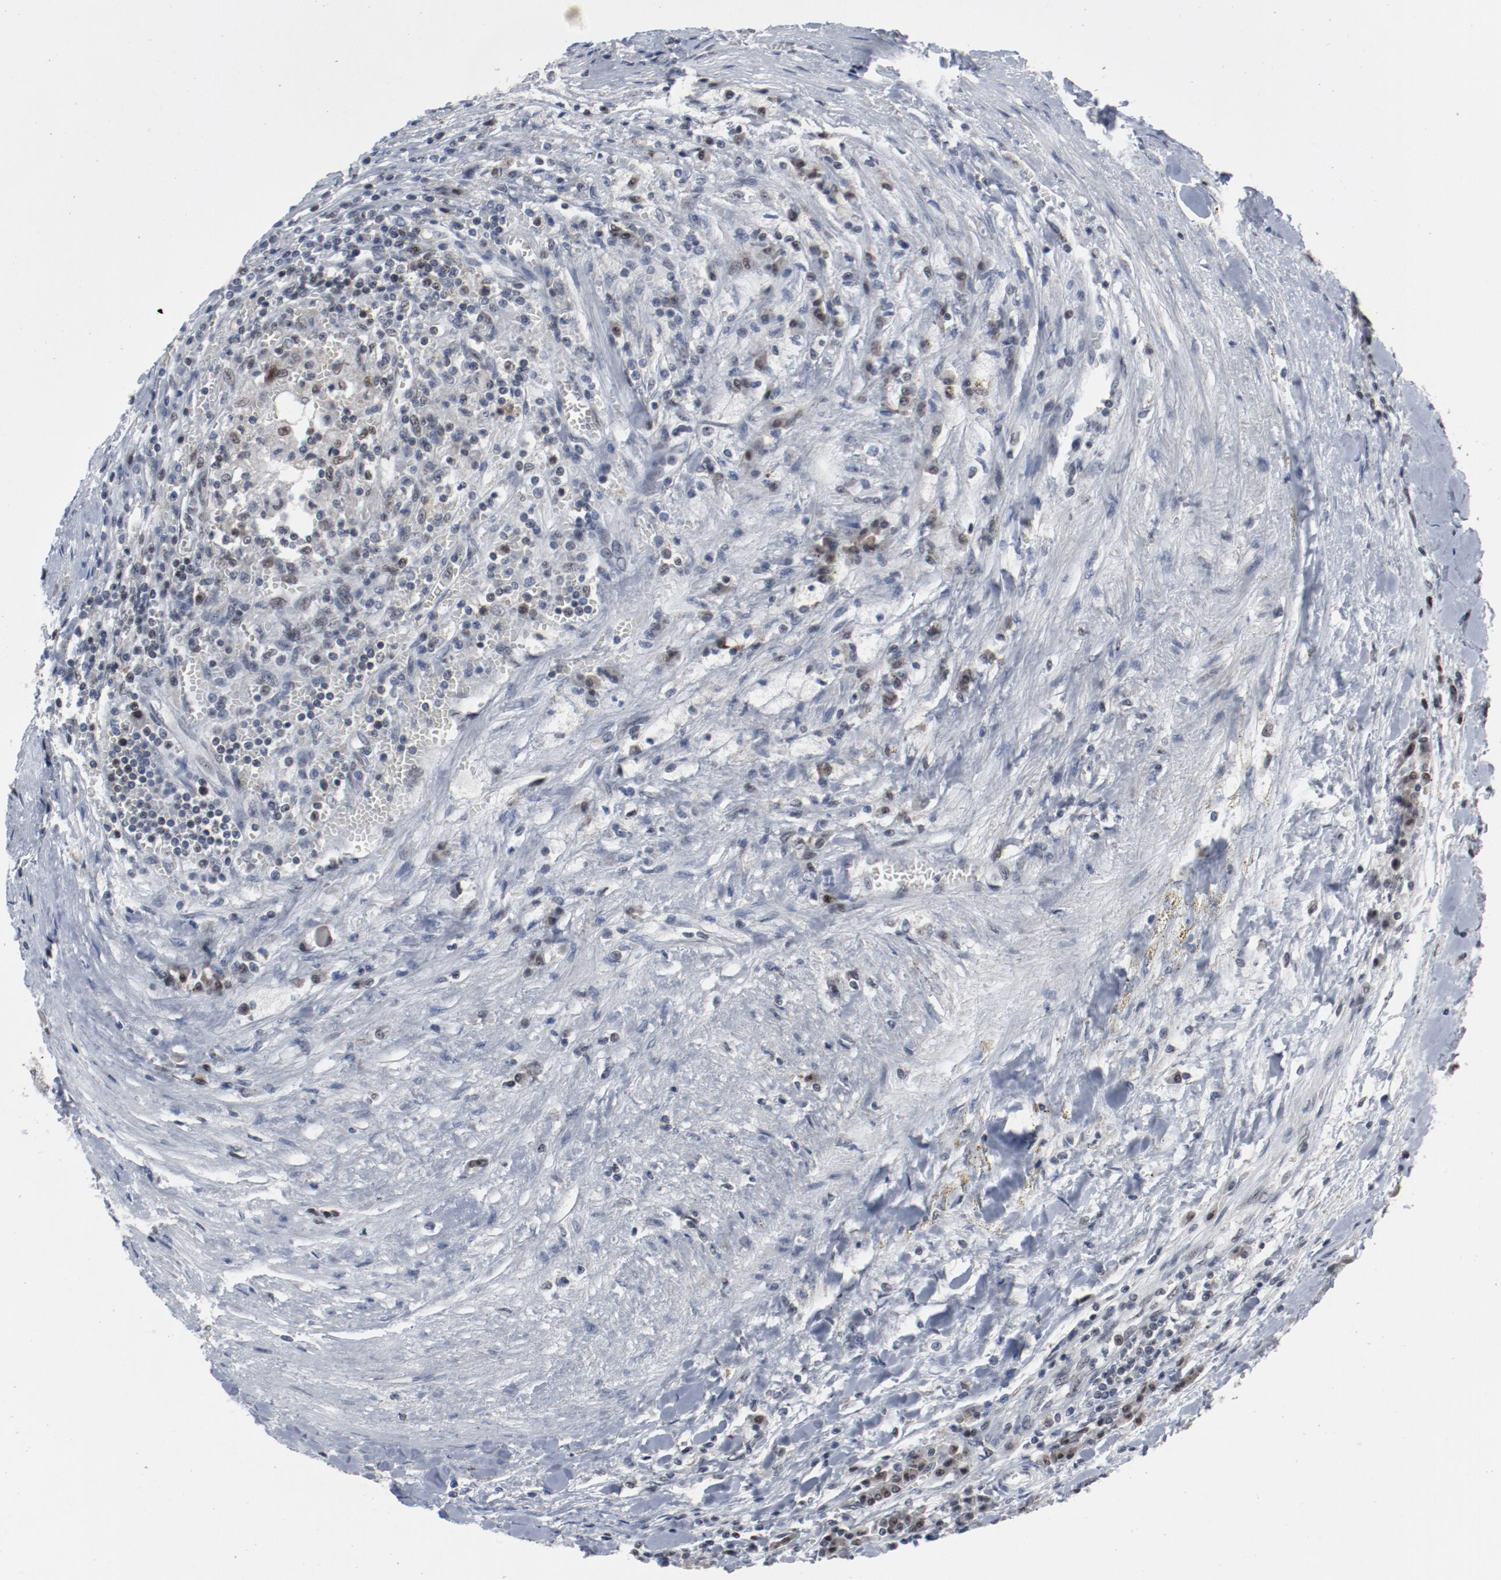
{"staining": {"intensity": "moderate", "quantity": ">75%", "location": "nuclear"}, "tissue": "renal cancer", "cell_type": "Tumor cells", "image_type": "cancer", "snomed": [{"axis": "morphology", "description": "Normal tissue, NOS"}, {"axis": "morphology", "description": "Adenocarcinoma, NOS"}, {"axis": "topography", "description": "Kidney"}], "caption": "An IHC photomicrograph of neoplastic tissue is shown. Protein staining in brown labels moderate nuclear positivity in renal cancer within tumor cells.", "gene": "JMJD6", "patient": {"sex": "male", "age": 71}}